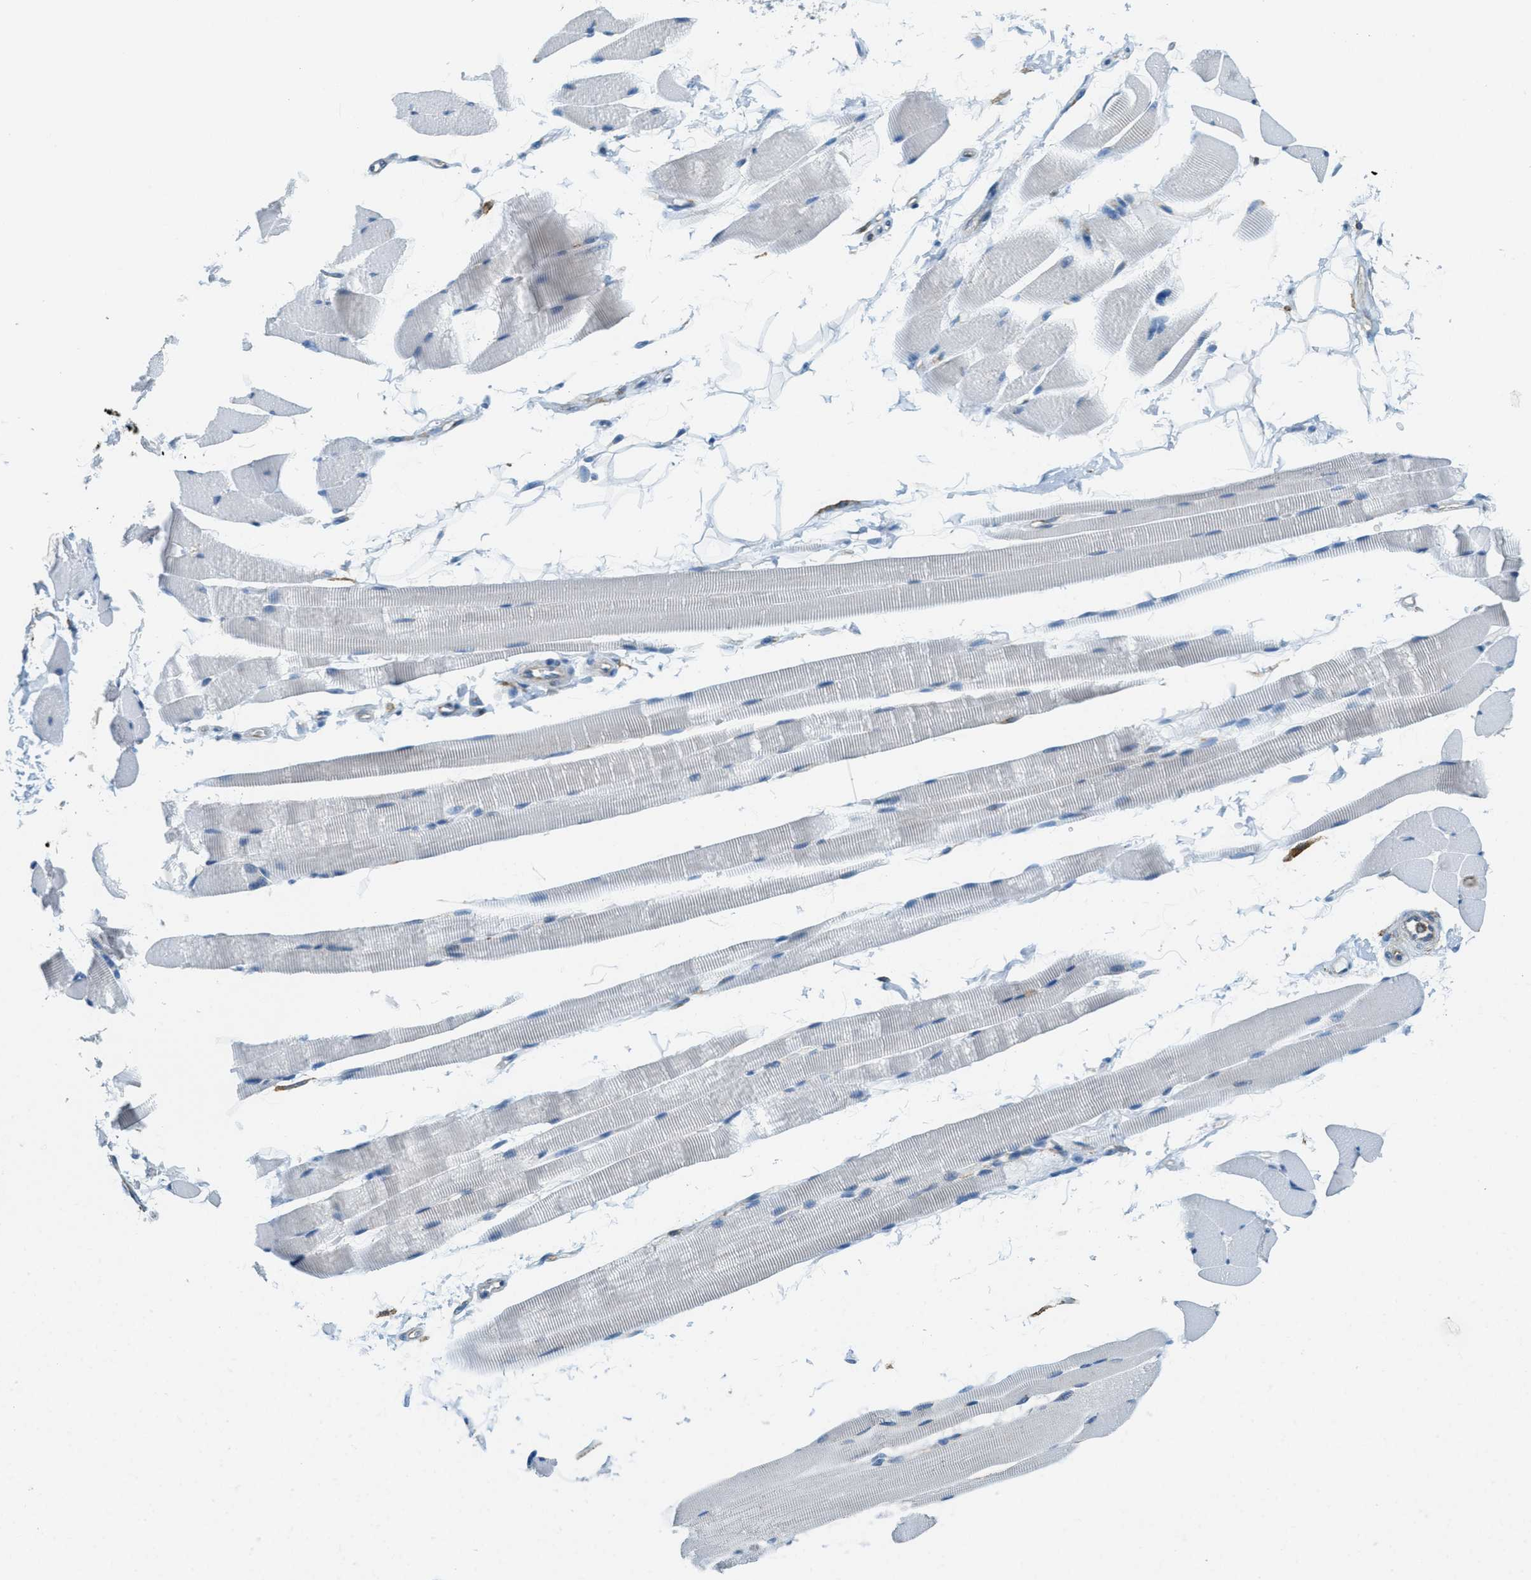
{"staining": {"intensity": "negative", "quantity": "none", "location": "none"}, "tissue": "skeletal muscle", "cell_type": "Myocytes", "image_type": "normal", "snomed": [{"axis": "morphology", "description": "Normal tissue, NOS"}, {"axis": "topography", "description": "Skeletal muscle"}, {"axis": "topography", "description": "Peripheral nerve tissue"}], "caption": "A micrograph of human skeletal muscle is negative for staining in myocytes. Nuclei are stained in blue.", "gene": "AP2B1", "patient": {"sex": "female", "age": 84}}